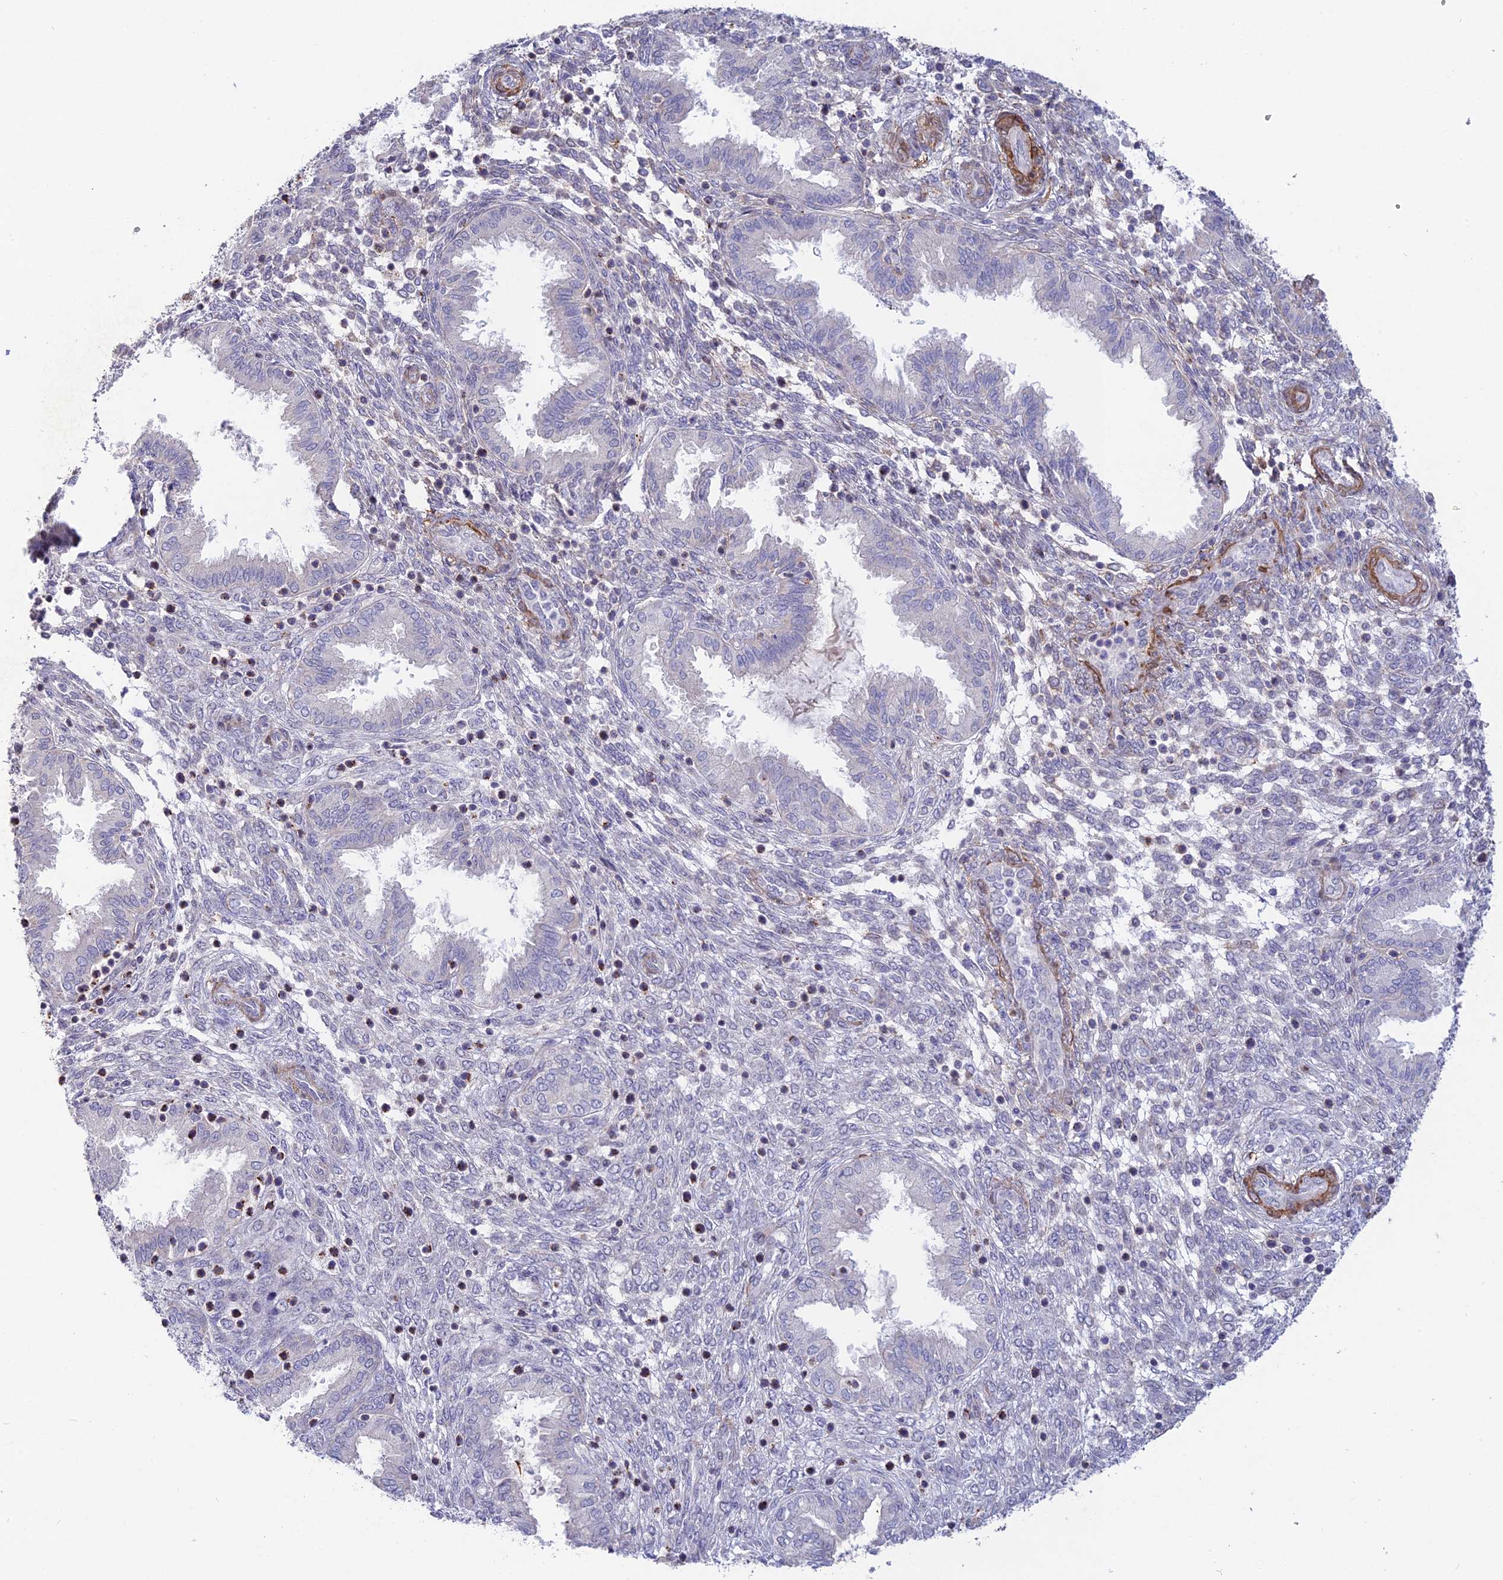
{"staining": {"intensity": "negative", "quantity": "none", "location": "none"}, "tissue": "endometrium", "cell_type": "Cells in endometrial stroma", "image_type": "normal", "snomed": [{"axis": "morphology", "description": "Normal tissue, NOS"}, {"axis": "topography", "description": "Endometrium"}], "caption": "A high-resolution histopathology image shows immunohistochemistry staining of benign endometrium, which reveals no significant staining in cells in endometrial stroma.", "gene": "CCDC154", "patient": {"sex": "female", "age": 33}}